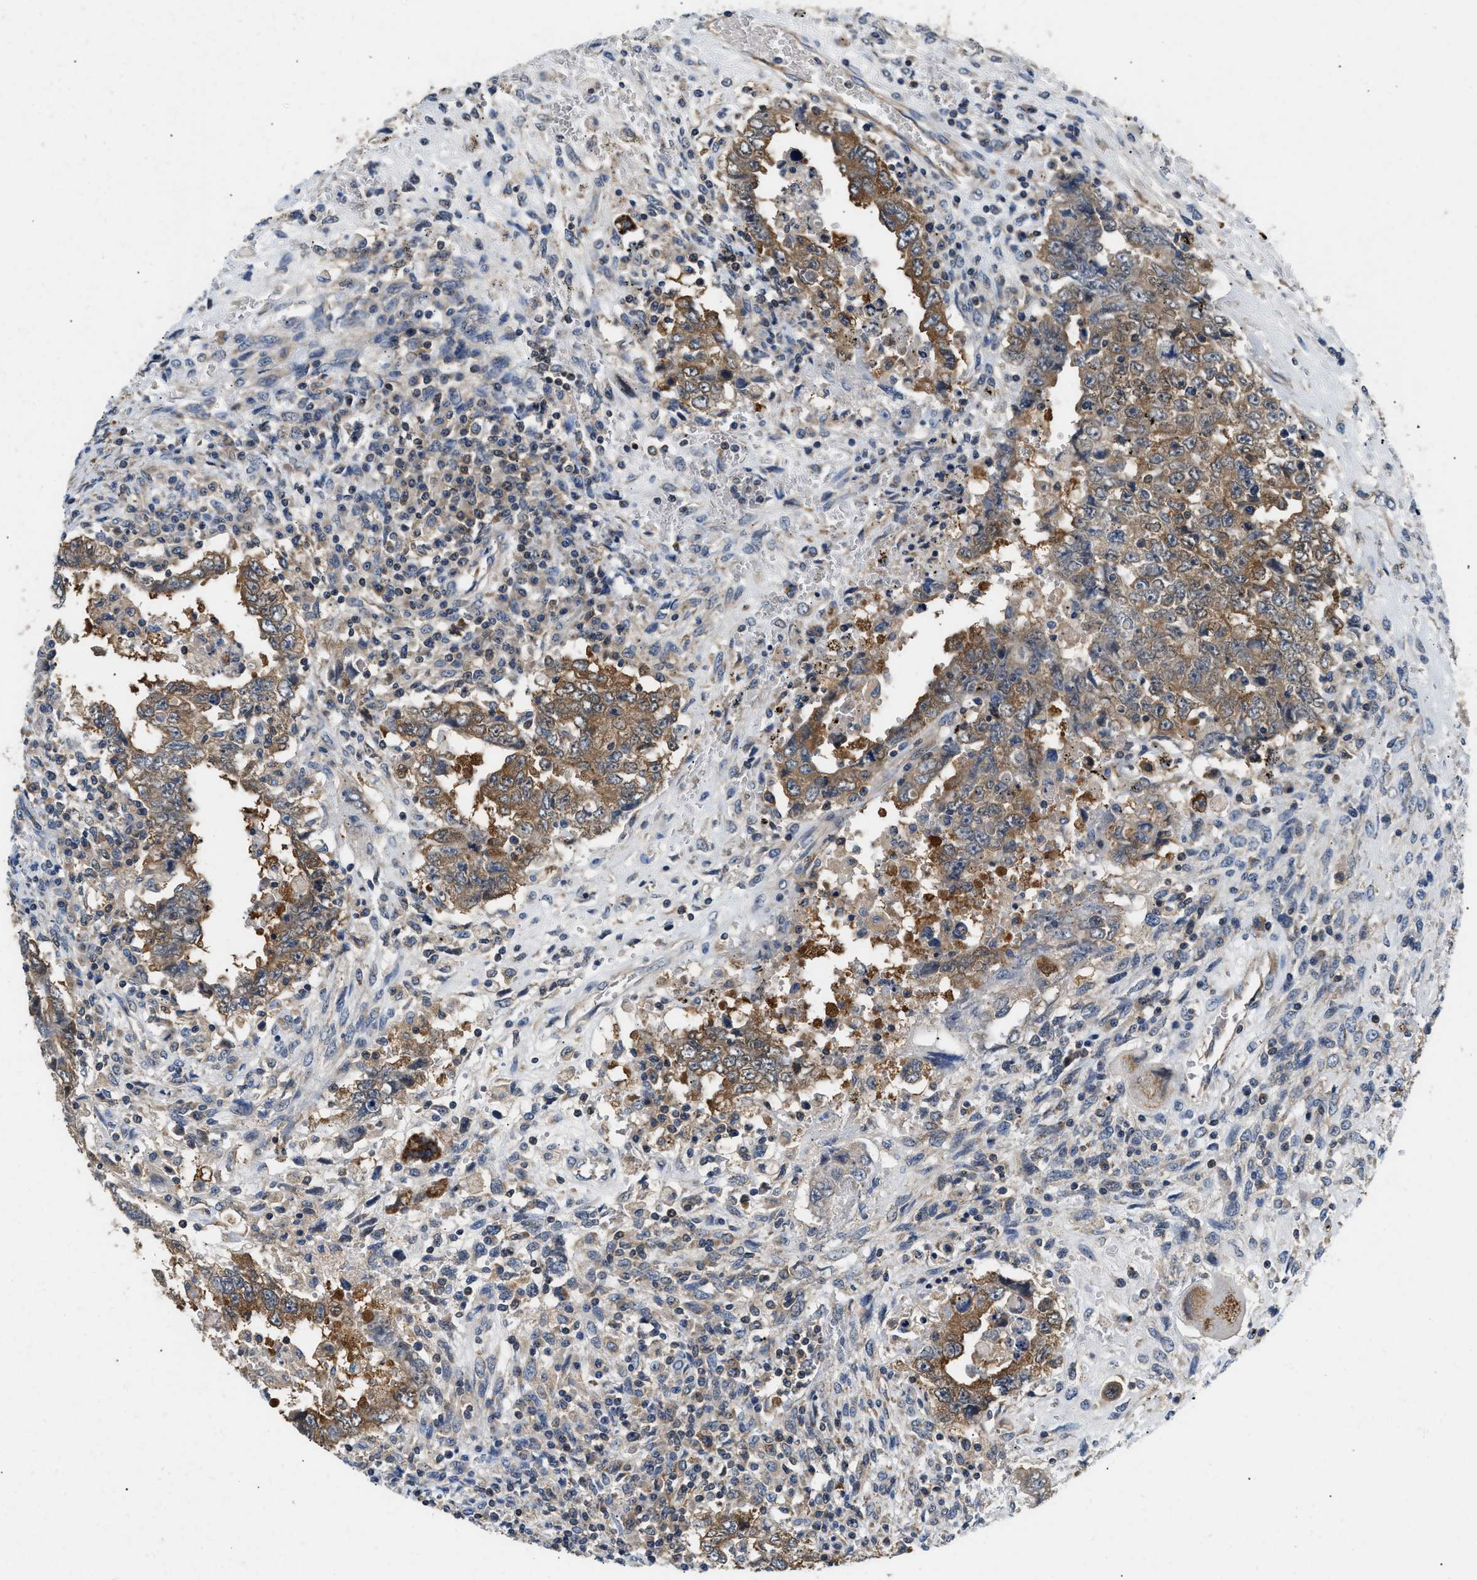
{"staining": {"intensity": "moderate", "quantity": ">75%", "location": "cytoplasmic/membranous"}, "tissue": "testis cancer", "cell_type": "Tumor cells", "image_type": "cancer", "snomed": [{"axis": "morphology", "description": "Carcinoma, Embryonal, NOS"}, {"axis": "topography", "description": "Testis"}], "caption": "Testis cancer stained with DAB (3,3'-diaminobenzidine) IHC shows medium levels of moderate cytoplasmic/membranous expression in about >75% of tumor cells.", "gene": "CCM2", "patient": {"sex": "male", "age": 26}}